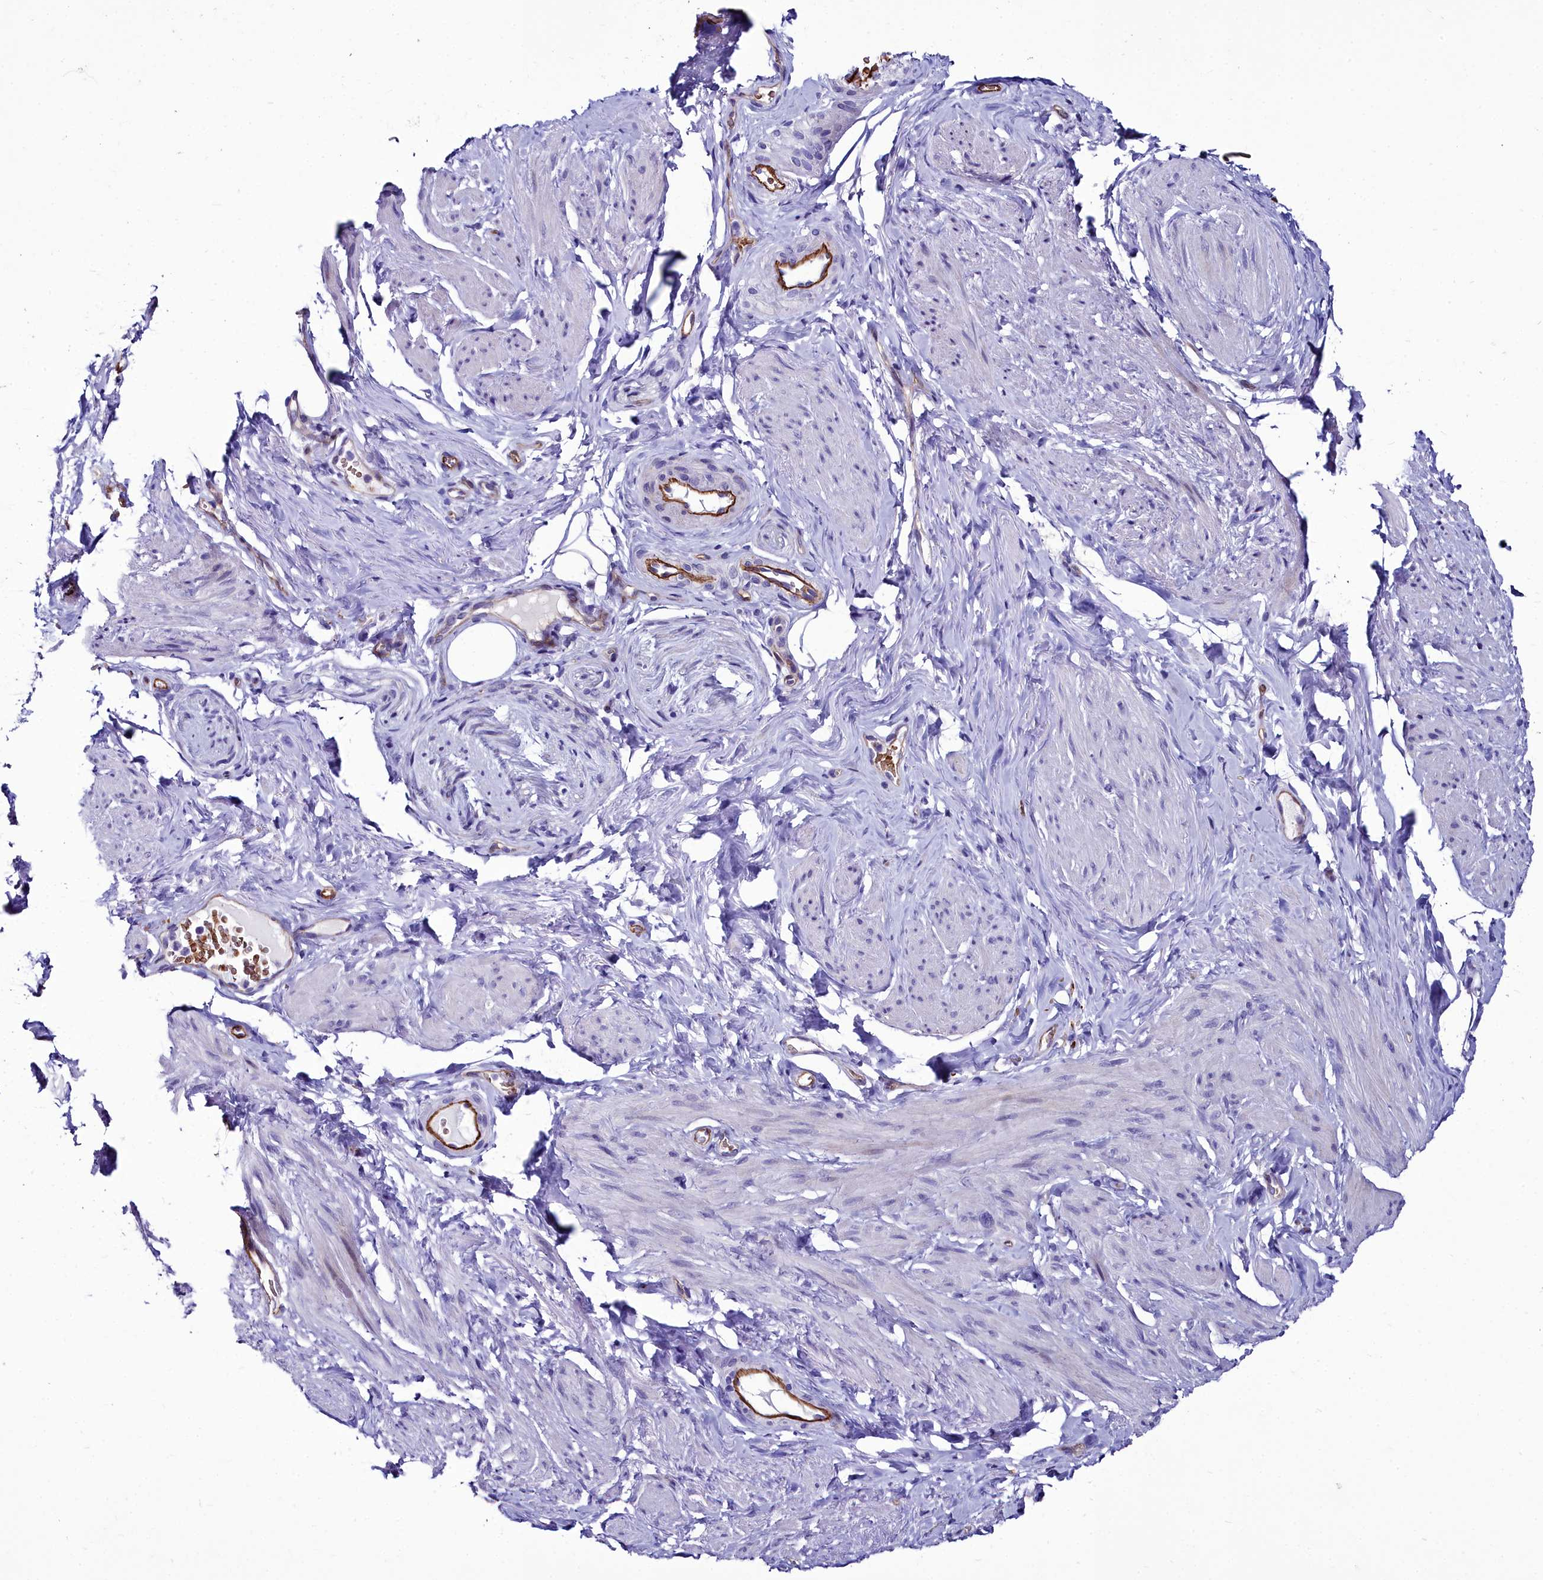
{"staining": {"intensity": "negative", "quantity": "none", "location": "none"}, "tissue": "smooth muscle", "cell_type": "Smooth muscle cells", "image_type": "normal", "snomed": [{"axis": "morphology", "description": "Normal tissue, NOS"}, {"axis": "topography", "description": "Smooth muscle"}, {"axis": "topography", "description": "Peripheral nerve tissue"}], "caption": "A histopathology image of smooth muscle stained for a protein exhibits no brown staining in smooth muscle cells. Brightfield microscopy of immunohistochemistry stained with DAB (3,3'-diaminobenzidine) (brown) and hematoxylin (blue), captured at high magnification.", "gene": "CYP4F11", "patient": {"sex": "male", "age": 69}}